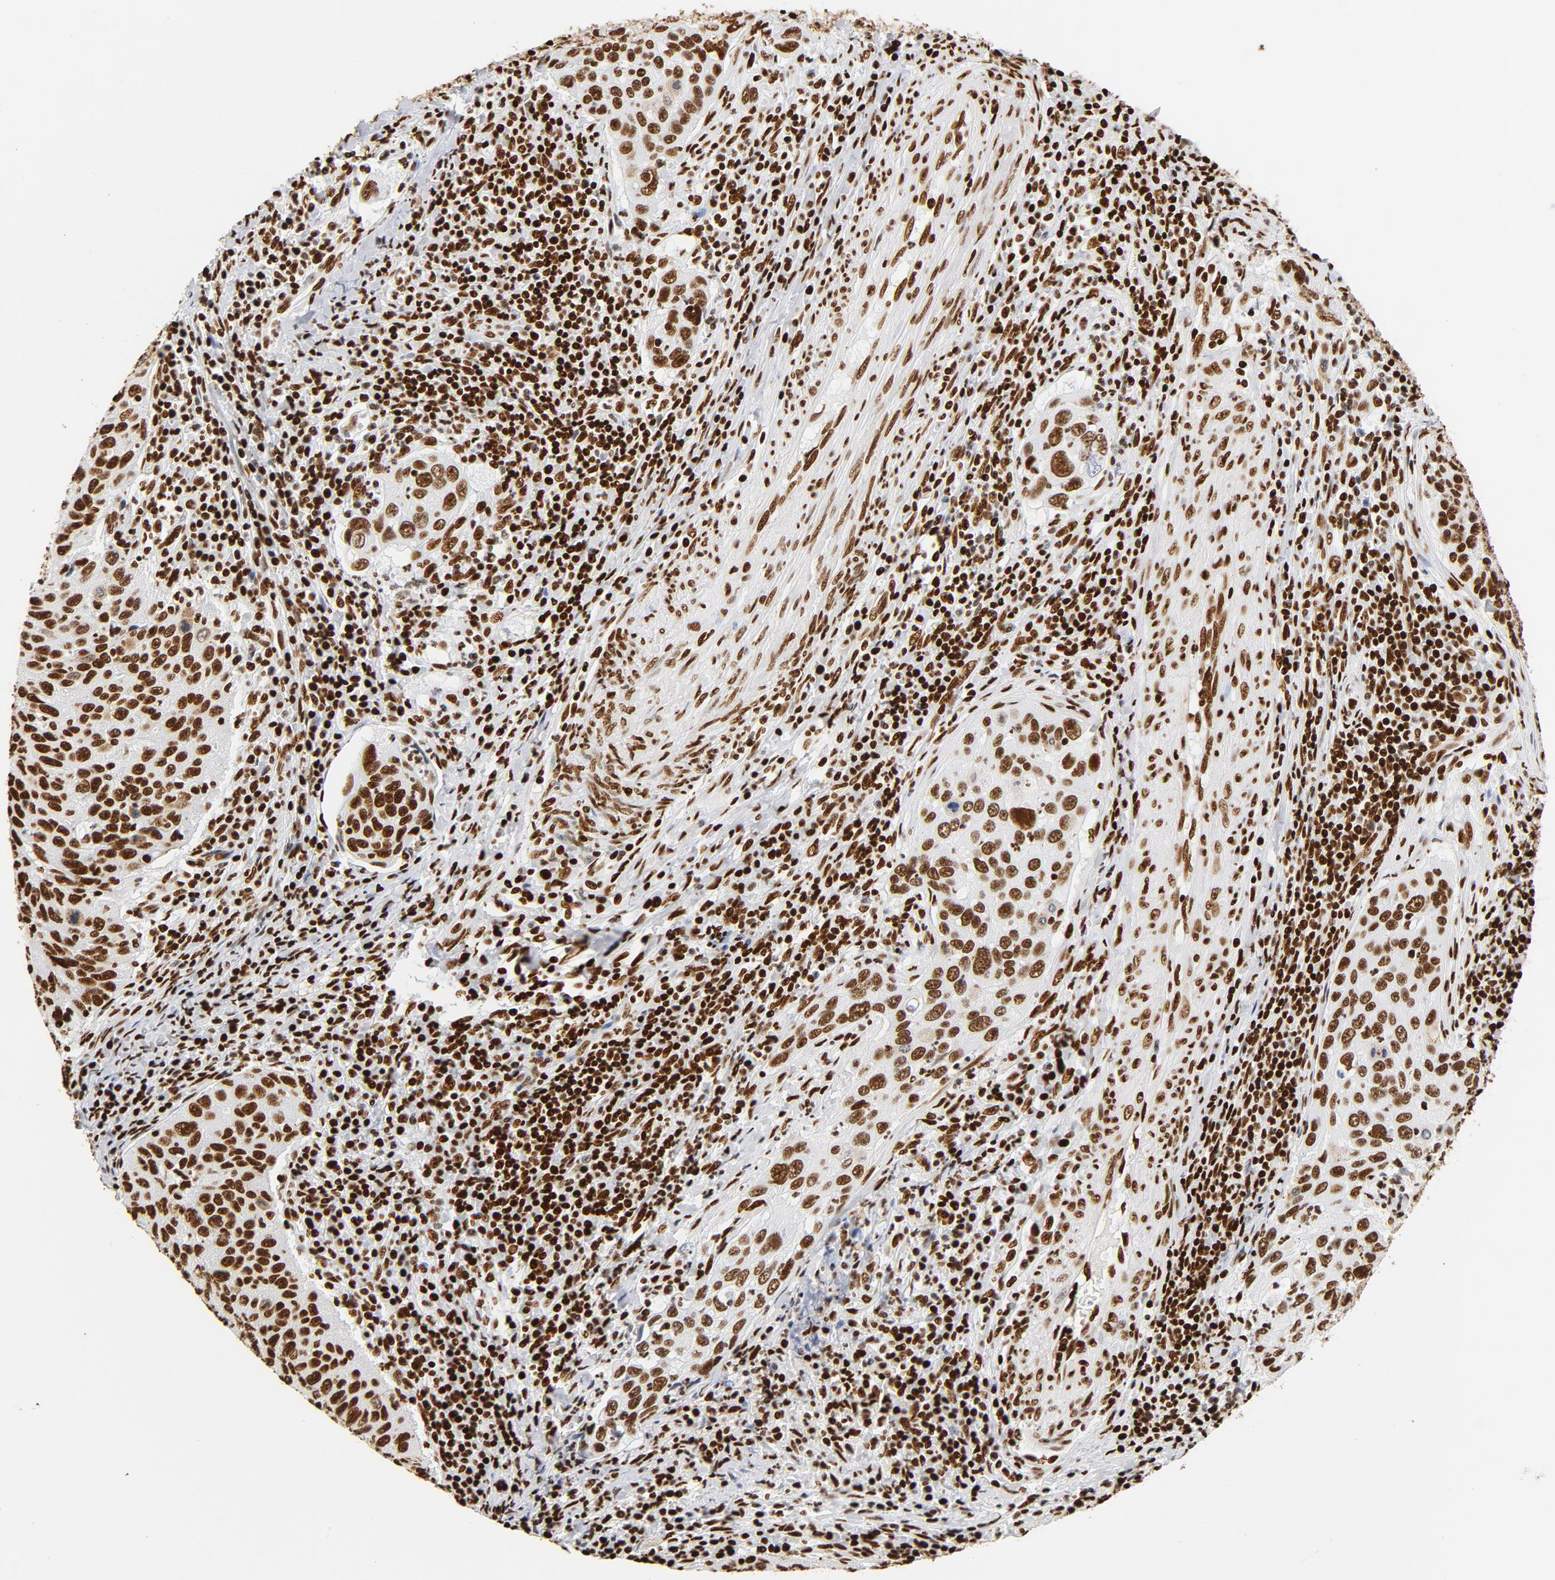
{"staining": {"intensity": "strong", "quantity": ">75%", "location": "nuclear"}, "tissue": "cervical cancer", "cell_type": "Tumor cells", "image_type": "cancer", "snomed": [{"axis": "morphology", "description": "Squamous cell carcinoma, NOS"}, {"axis": "topography", "description": "Cervix"}], "caption": "Cervical cancer (squamous cell carcinoma) stained with DAB (3,3'-diaminobenzidine) immunohistochemistry (IHC) displays high levels of strong nuclear expression in approximately >75% of tumor cells.", "gene": "XRCC6", "patient": {"sex": "female", "age": 53}}